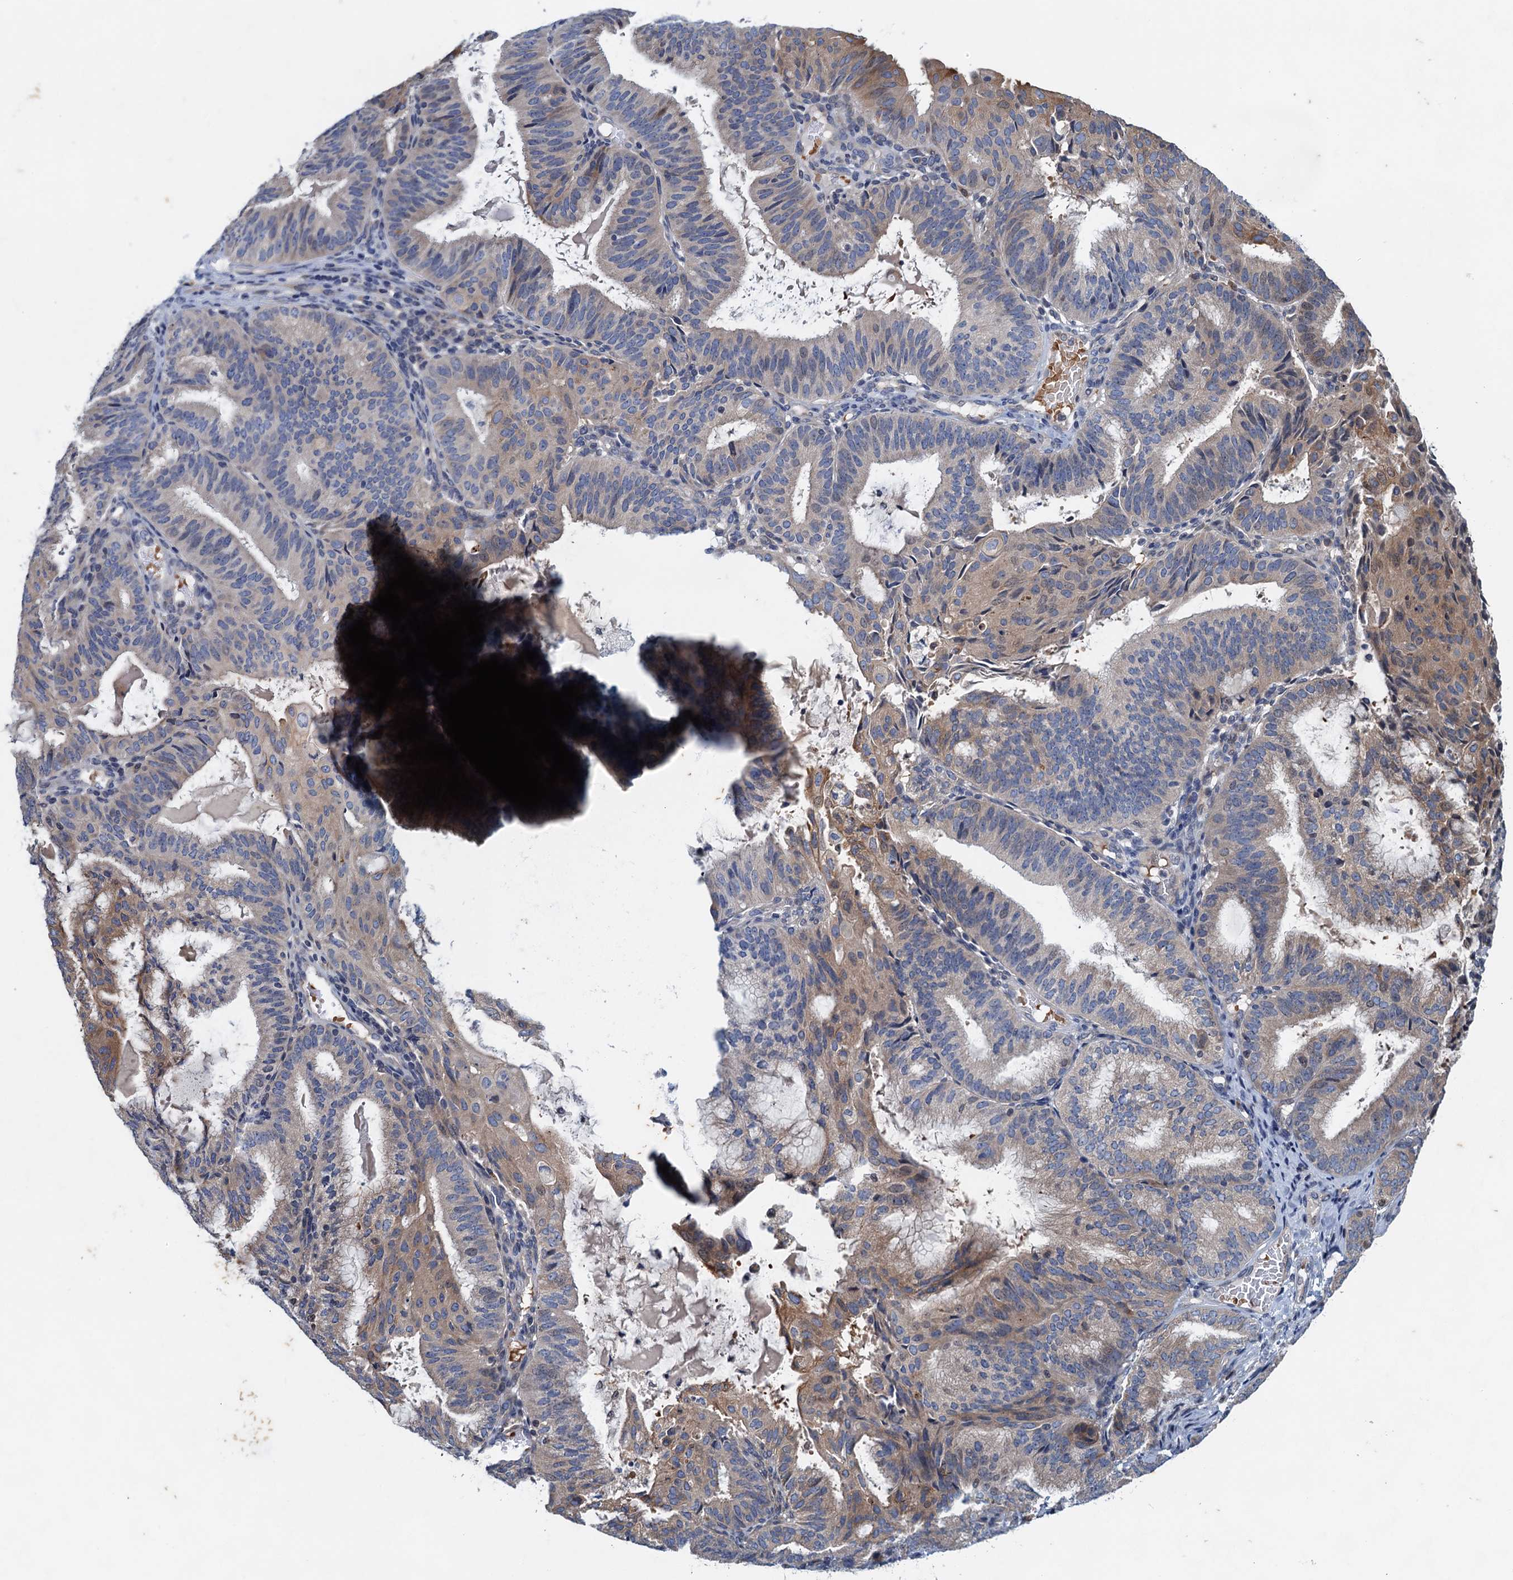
{"staining": {"intensity": "weak", "quantity": "<25%", "location": "cytoplasmic/membranous"}, "tissue": "endometrial cancer", "cell_type": "Tumor cells", "image_type": "cancer", "snomed": [{"axis": "morphology", "description": "Adenocarcinoma, NOS"}, {"axis": "topography", "description": "Endometrium"}], "caption": "Immunohistochemistry micrograph of neoplastic tissue: human adenocarcinoma (endometrial) stained with DAB demonstrates no significant protein staining in tumor cells.", "gene": "NBEA", "patient": {"sex": "female", "age": 49}}